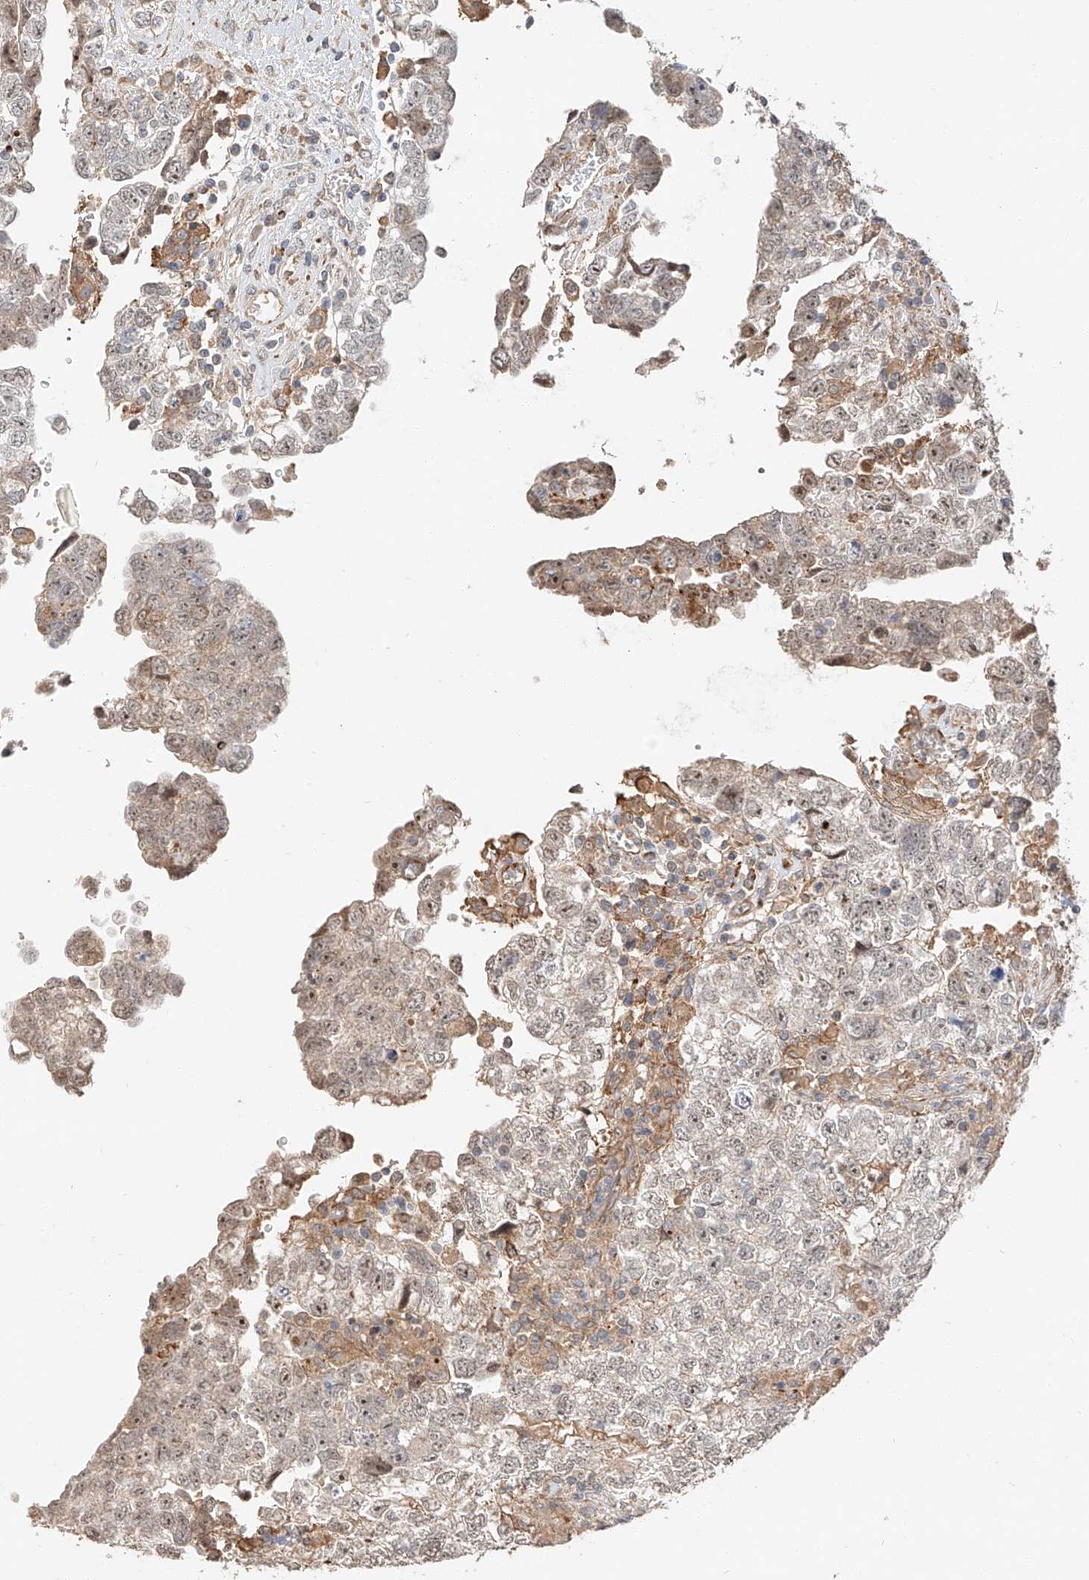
{"staining": {"intensity": "weak", "quantity": "25%-75%", "location": "nuclear"}, "tissue": "testis cancer", "cell_type": "Tumor cells", "image_type": "cancer", "snomed": [{"axis": "morphology", "description": "Carcinoma, Embryonal, NOS"}, {"axis": "topography", "description": "Testis"}], "caption": "High-magnification brightfield microscopy of testis cancer stained with DAB (3,3'-diaminobenzidine) (brown) and counterstained with hematoxylin (blue). tumor cells exhibit weak nuclear staining is appreciated in about25%-75% of cells.", "gene": "SUSD6", "patient": {"sex": "male", "age": 37}}